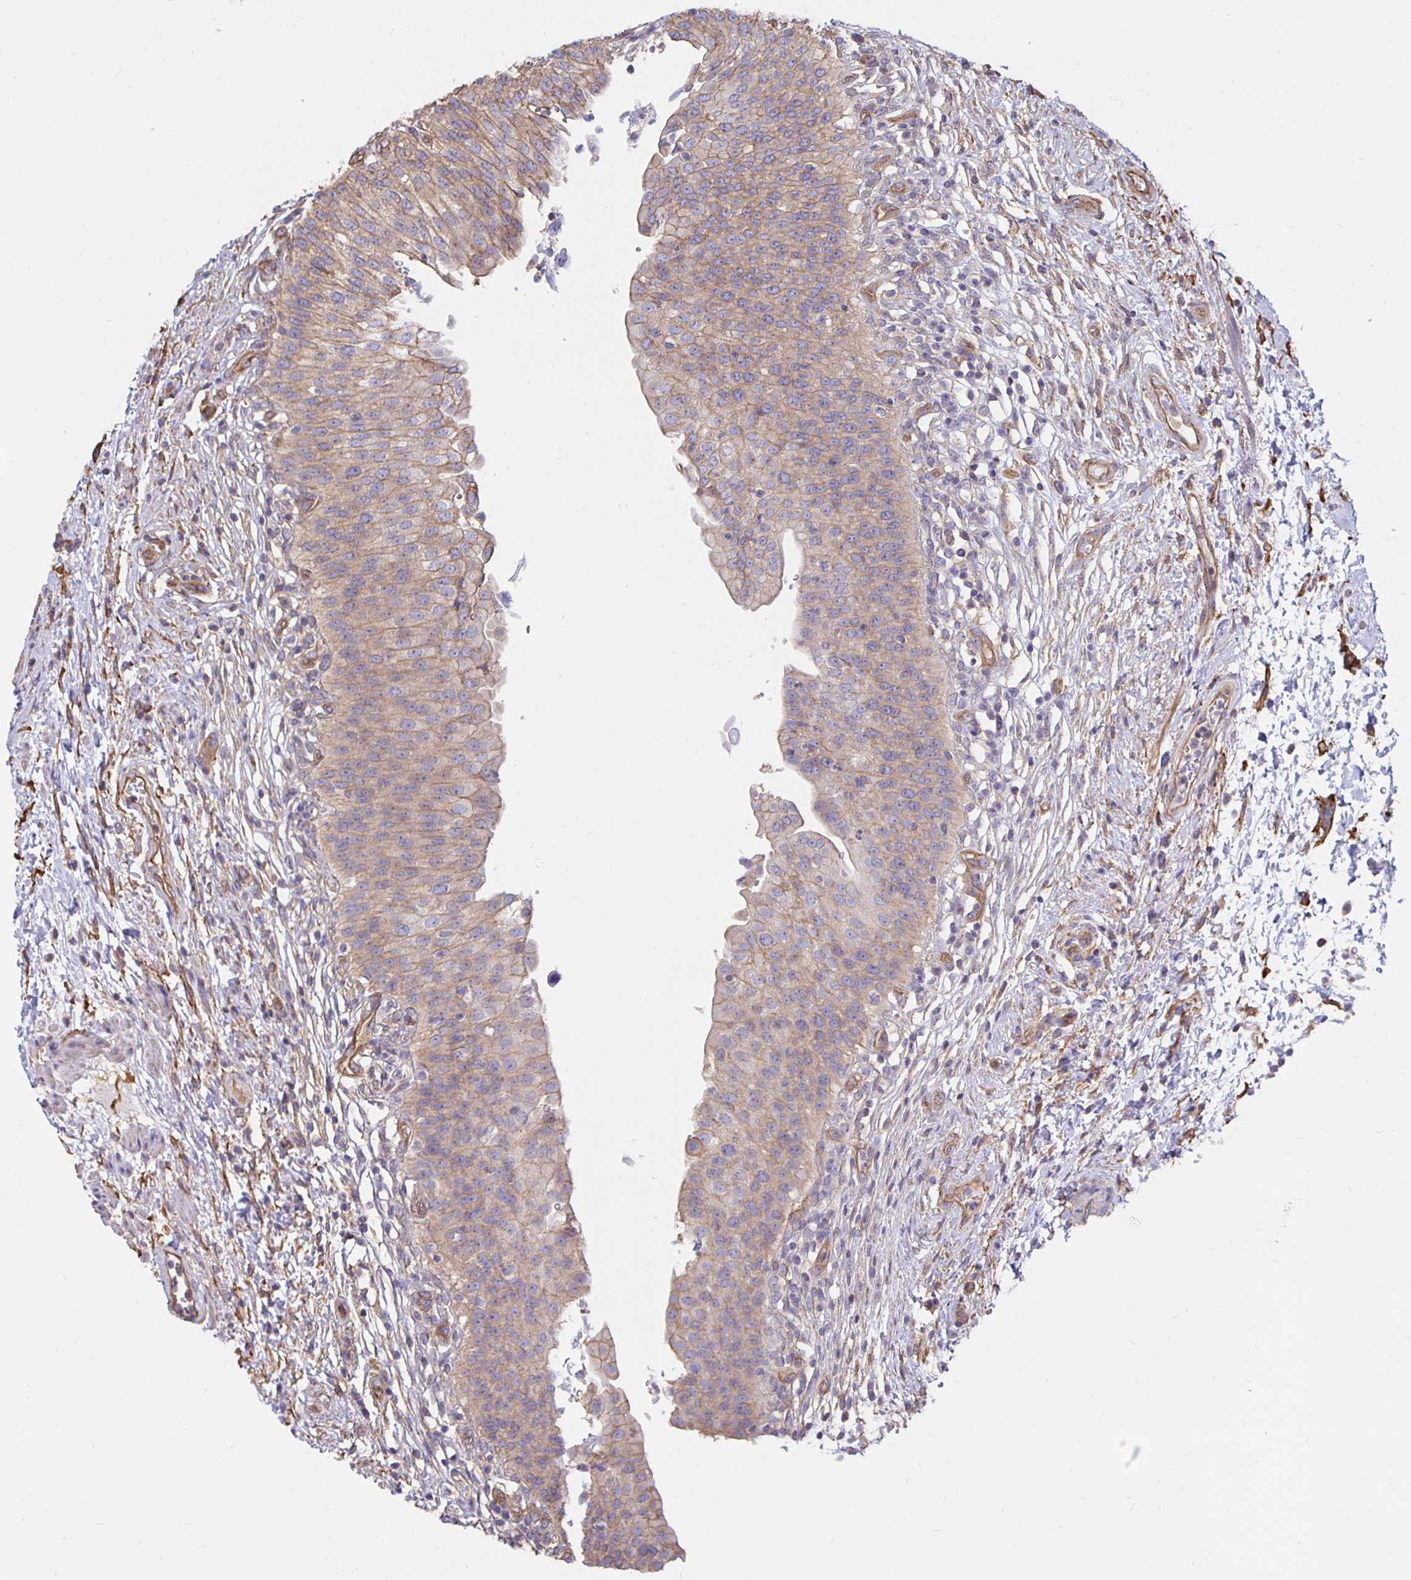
{"staining": {"intensity": "moderate", "quantity": "25%-75%", "location": "cytoplasmic/membranous"}, "tissue": "urinary bladder", "cell_type": "Urothelial cells", "image_type": "normal", "snomed": [{"axis": "morphology", "description": "Normal tissue, NOS"}, {"axis": "topography", "description": "Urinary bladder"}, {"axis": "topography", "description": "Peripheral nerve tissue"}], "caption": "Urinary bladder stained with a brown dye demonstrates moderate cytoplasmic/membranous positive positivity in about 25%-75% of urothelial cells.", "gene": "ARHGEF39", "patient": {"sex": "female", "age": 60}}